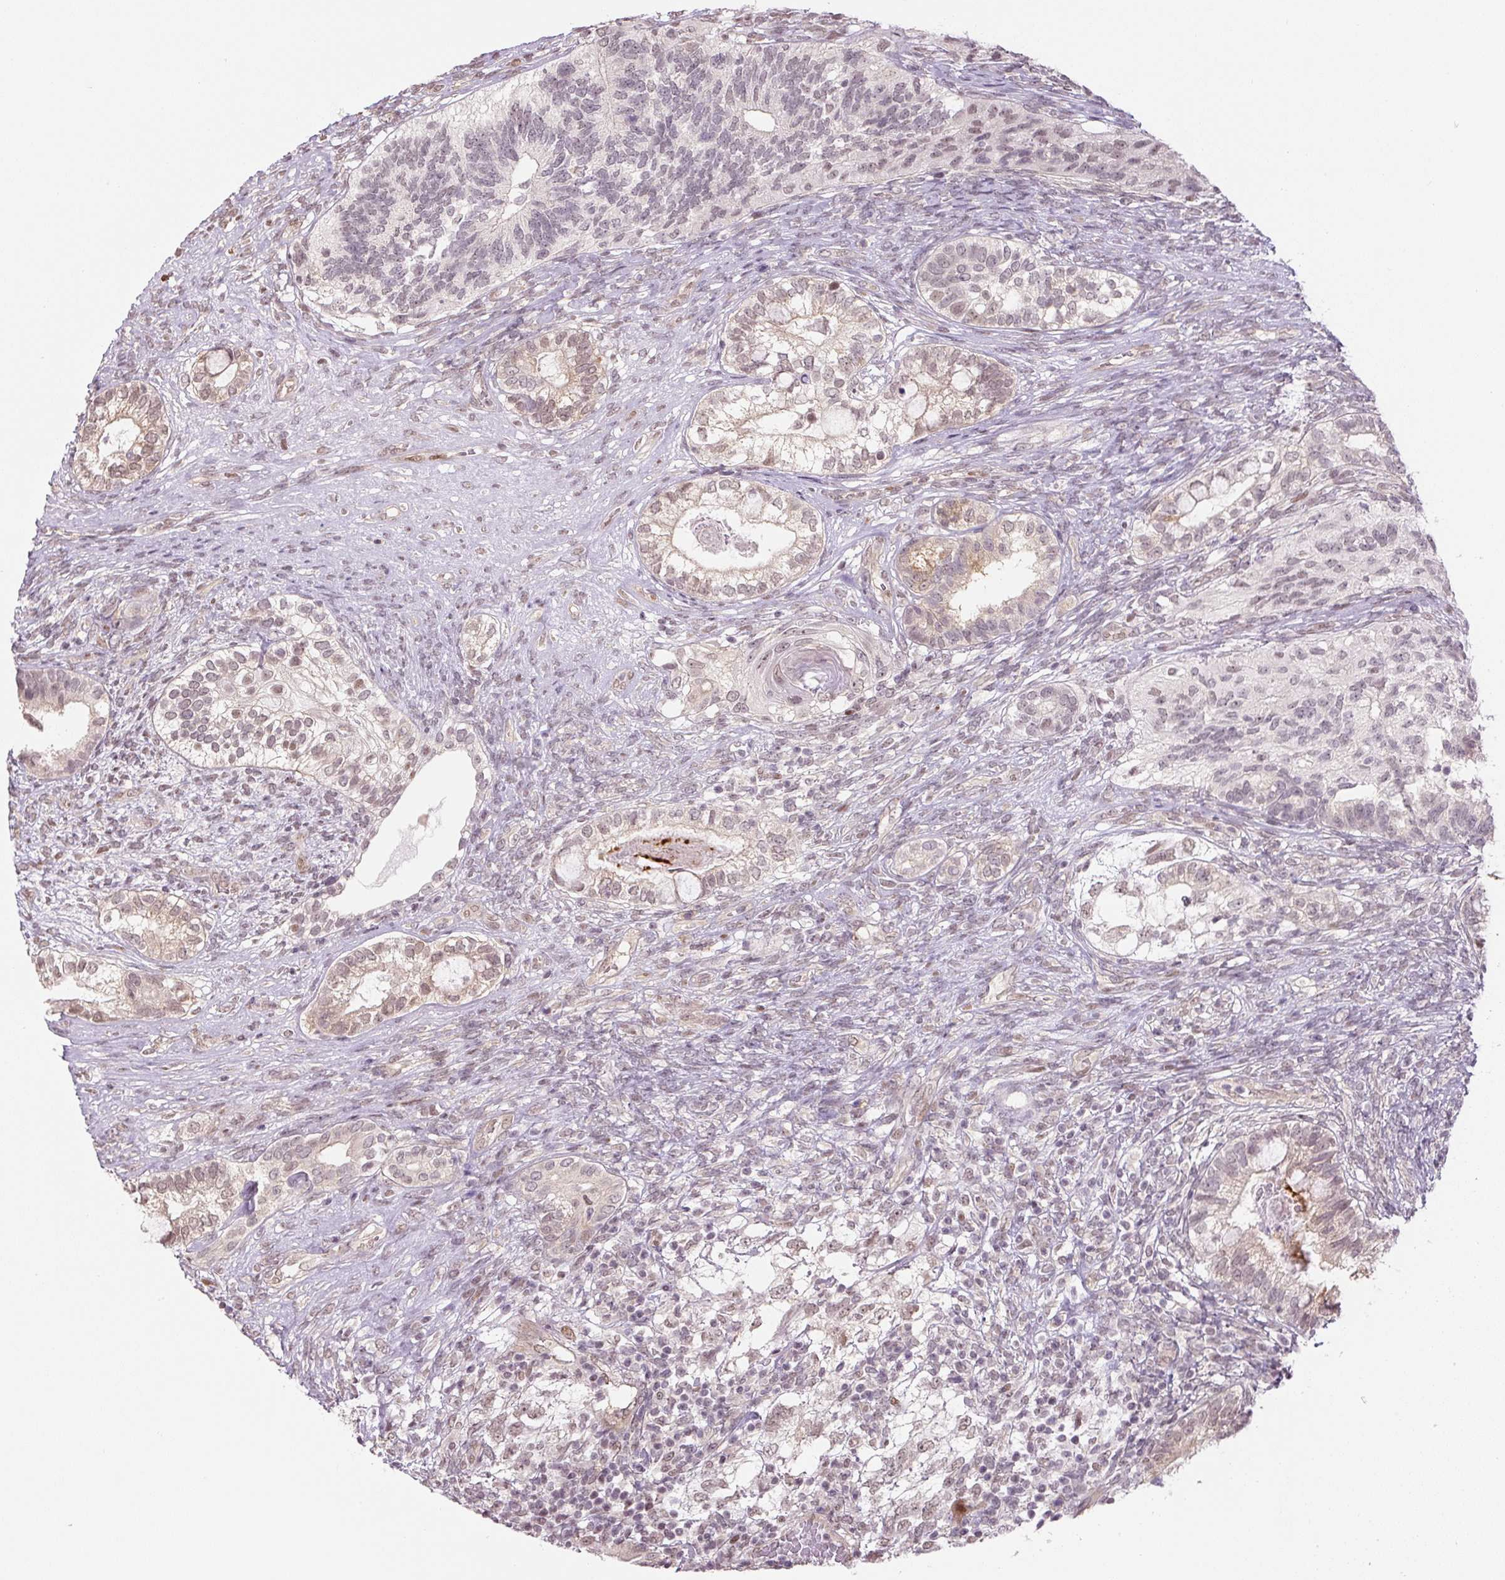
{"staining": {"intensity": "weak", "quantity": "<25%", "location": "nuclear"}, "tissue": "testis cancer", "cell_type": "Tumor cells", "image_type": "cancer", "snomed": [{"axis": "morphology", "description": "Seminoma, NOS"}, {"axis": "morphology", "description": "Carcinoma, Embryonal, NOS"}, {"axis": "topography", "description": "Testis"}], "caption": "Immunohistochemical staining of testis cancer (embryonal carcinoma) exhibits no significant expression in tumor cells. (DAB immunohistochemistry, high magnification).", "gene": "TCFL5", "patient": {"sex": "male", "age": 41}}